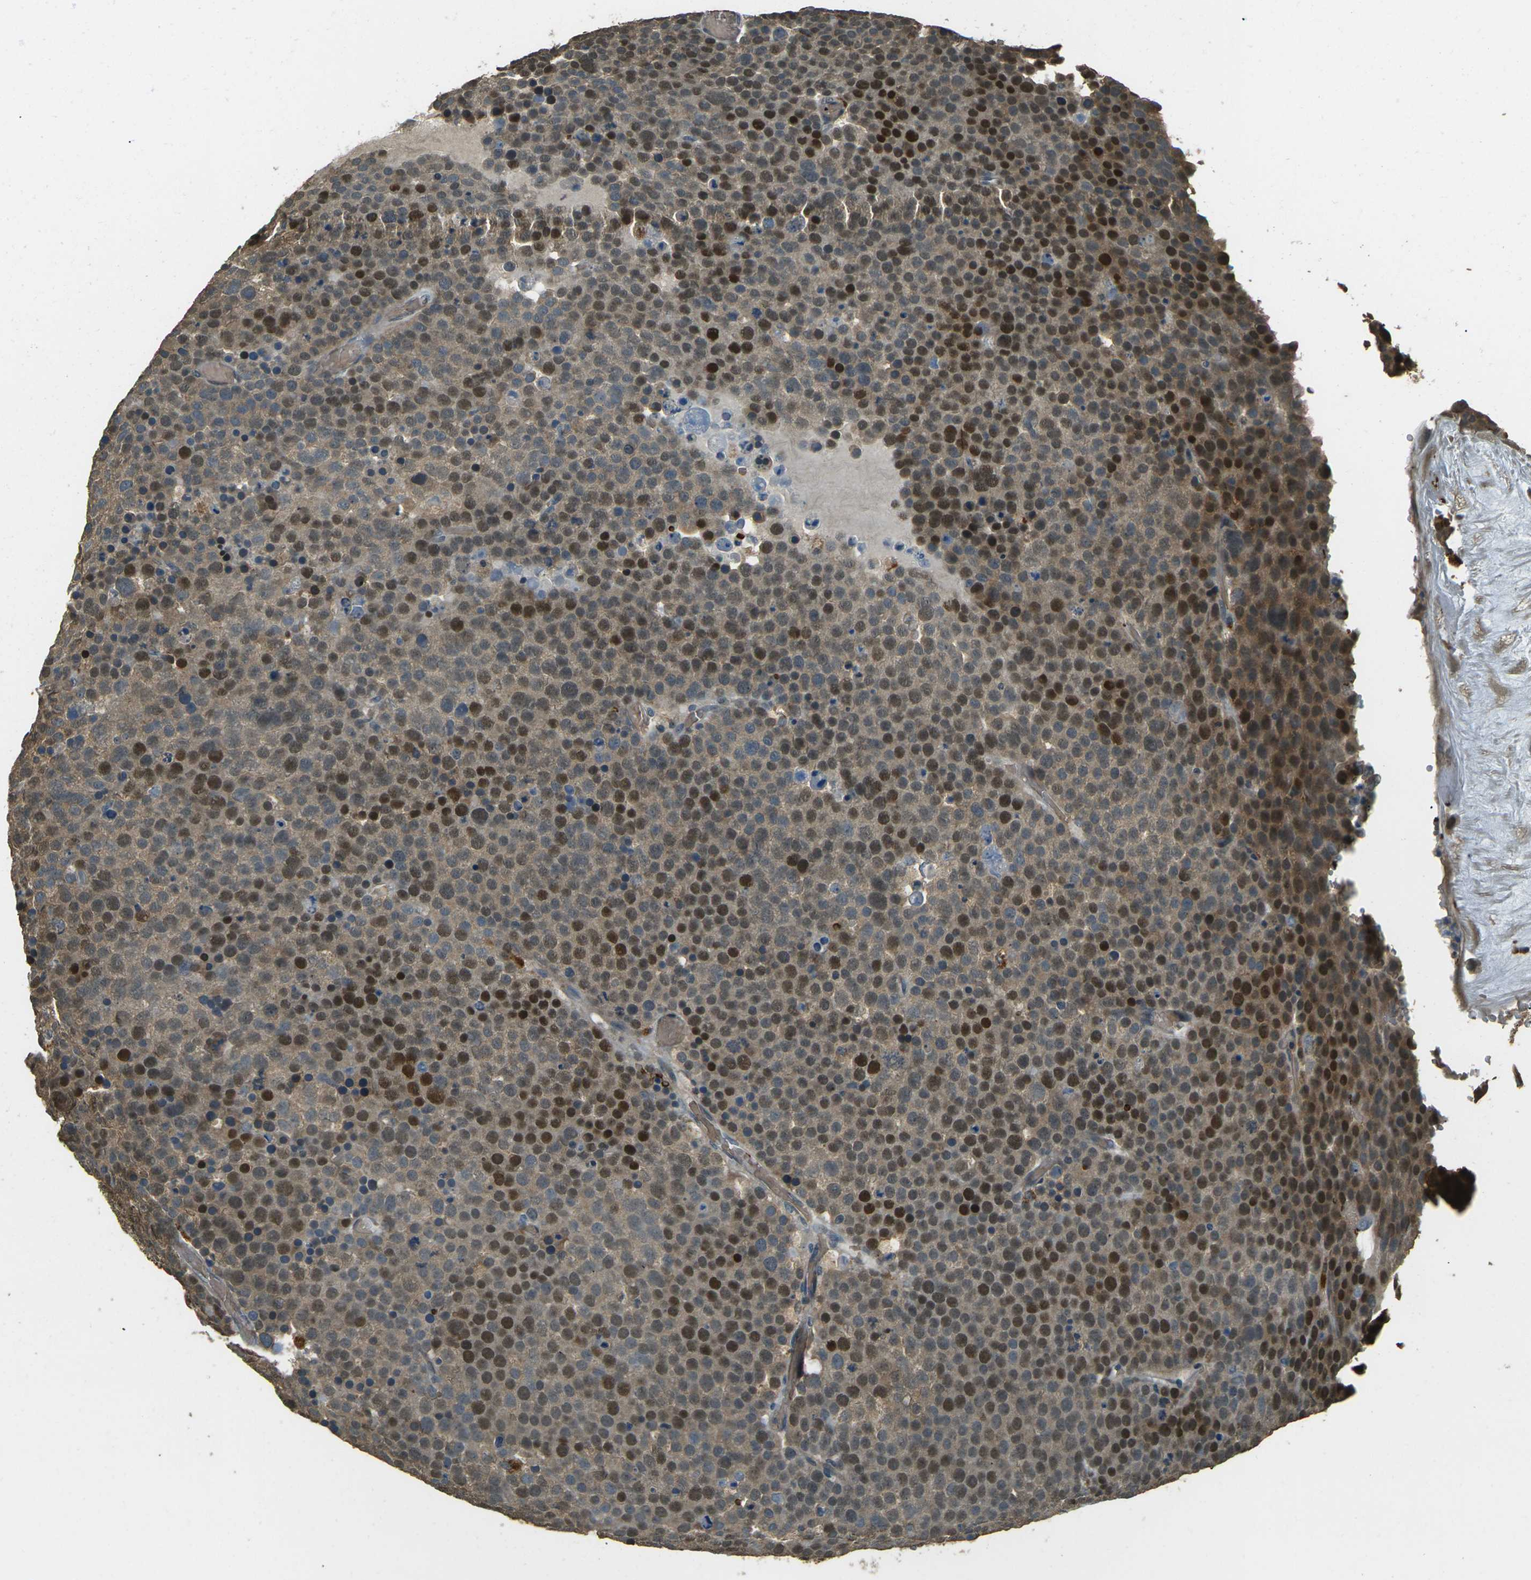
{"staining": {"intensity": "moderate", "quantity": "25%-75%", "location": "cytoplasmic/membranous,nuclear"}, "tissue": "testis cancer", "cell_type": "Tumor cells", "image_type": "cancer", "snomed": [{"axis": "morphology", "description": "Seminoma, NOS"}, {"axis": "topography", "description": "Testis"}], "caption": "Immunohistochemistry of testis seminoma shows medium levels of moderate cytoplasmic/membranous and nuclear positivity in approximately 25%-75% of tumor cells. Nuclei are stained in blue.", "gene": "TOR1A", "patient": {"sex": "male", "age": 71}}